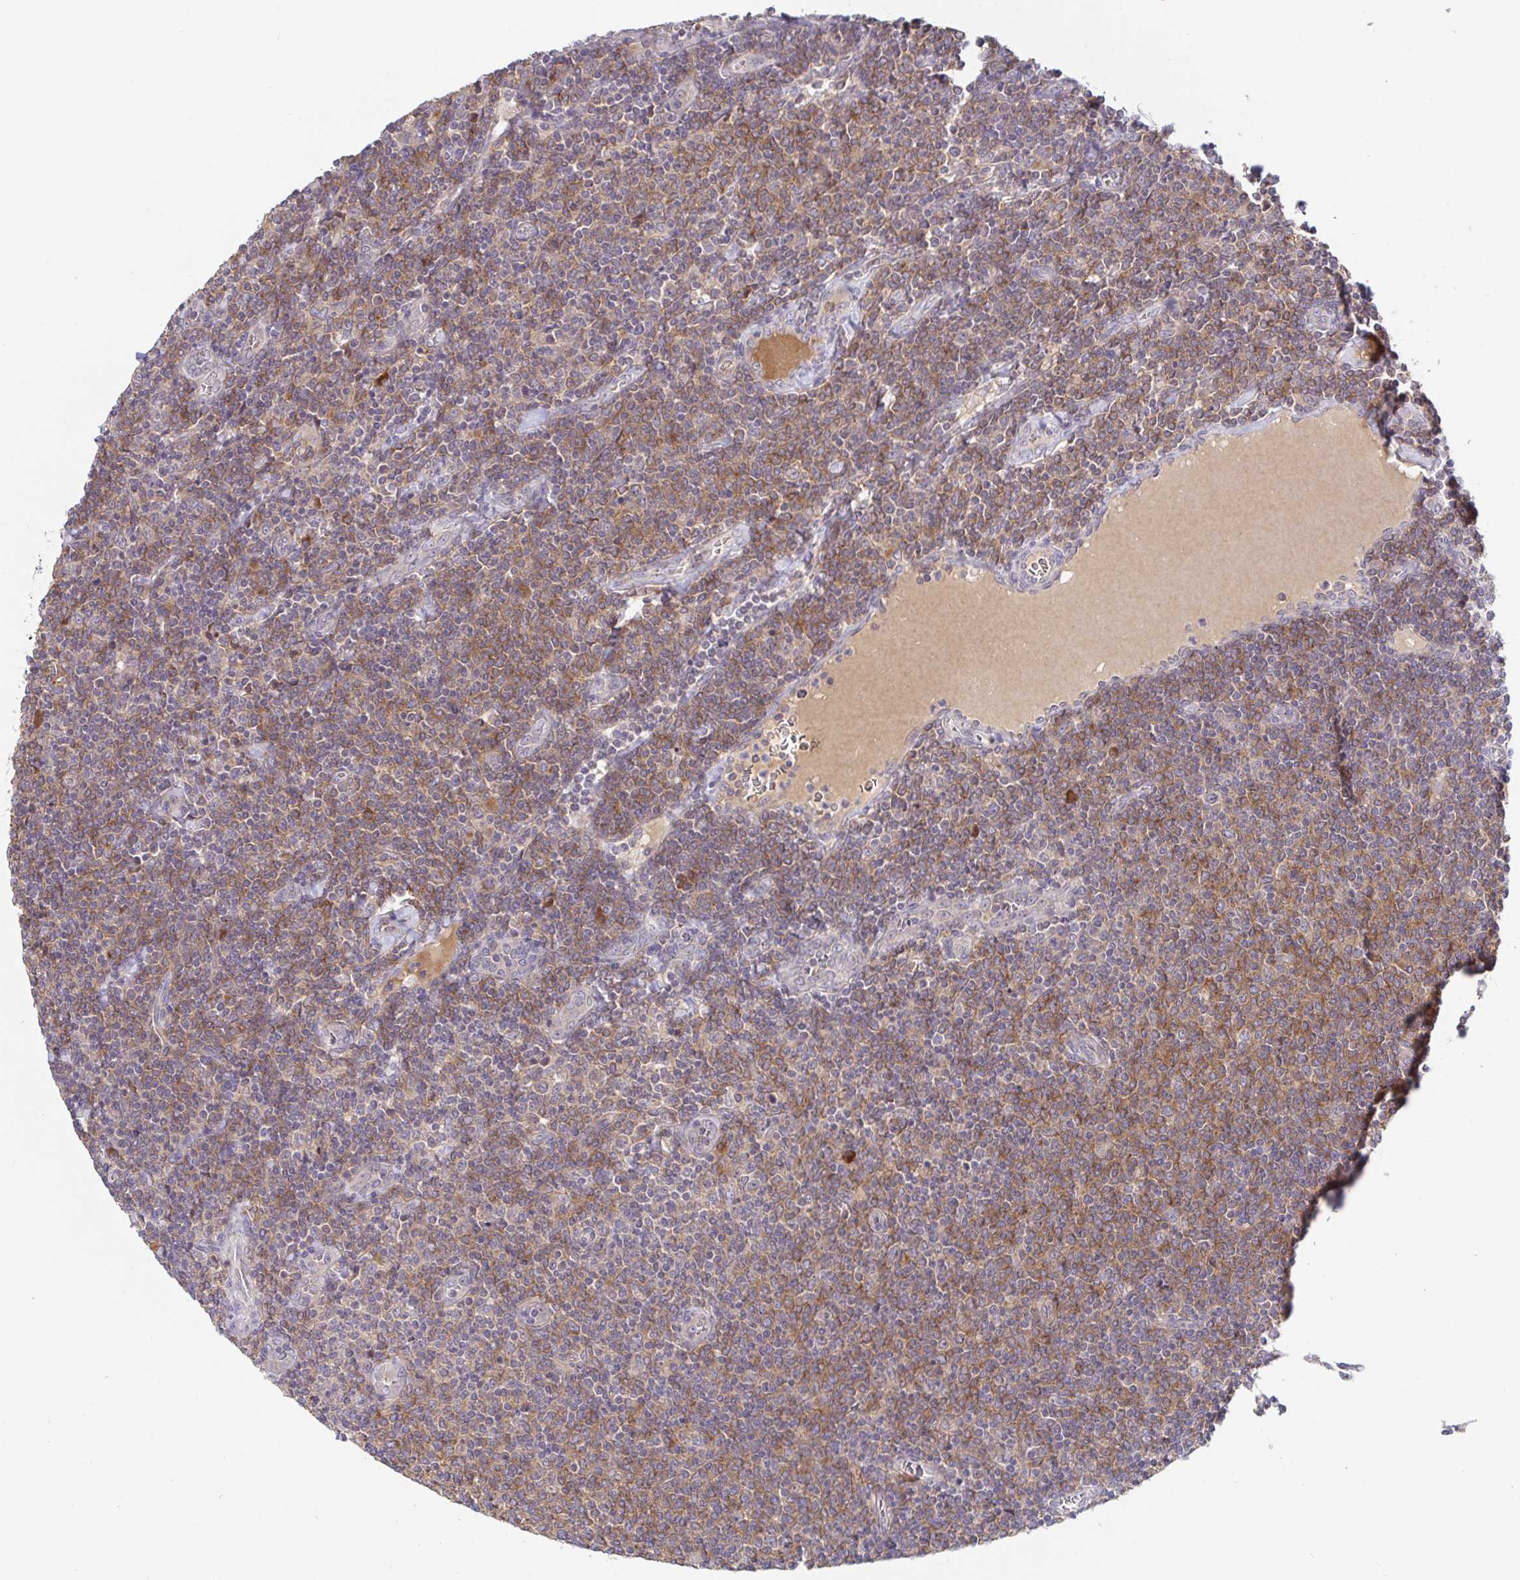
{"staining": {"intensity": "moderate", "quantity": "25%-75%", "location": "cytoplasmic/membranous"}, "tissue": "lymphoma", "cell_type": "Tumor cells", "image_type": "cancer", "snomed": [{"axis": "morphology", "description": "Malignant lymphoma, non-Hodgkin's type, Low grade"}, {"axis": "topography", "description": "Lymph node"}], "caption": "Immunohistochemical staining of human lymphoma displays medium levels of moderate cytoplasmic/membranous protein positivity in about 25%-75% of tumor cells.", "gene": "LARP1", "patient": {"sex": "male", "age": 52}}